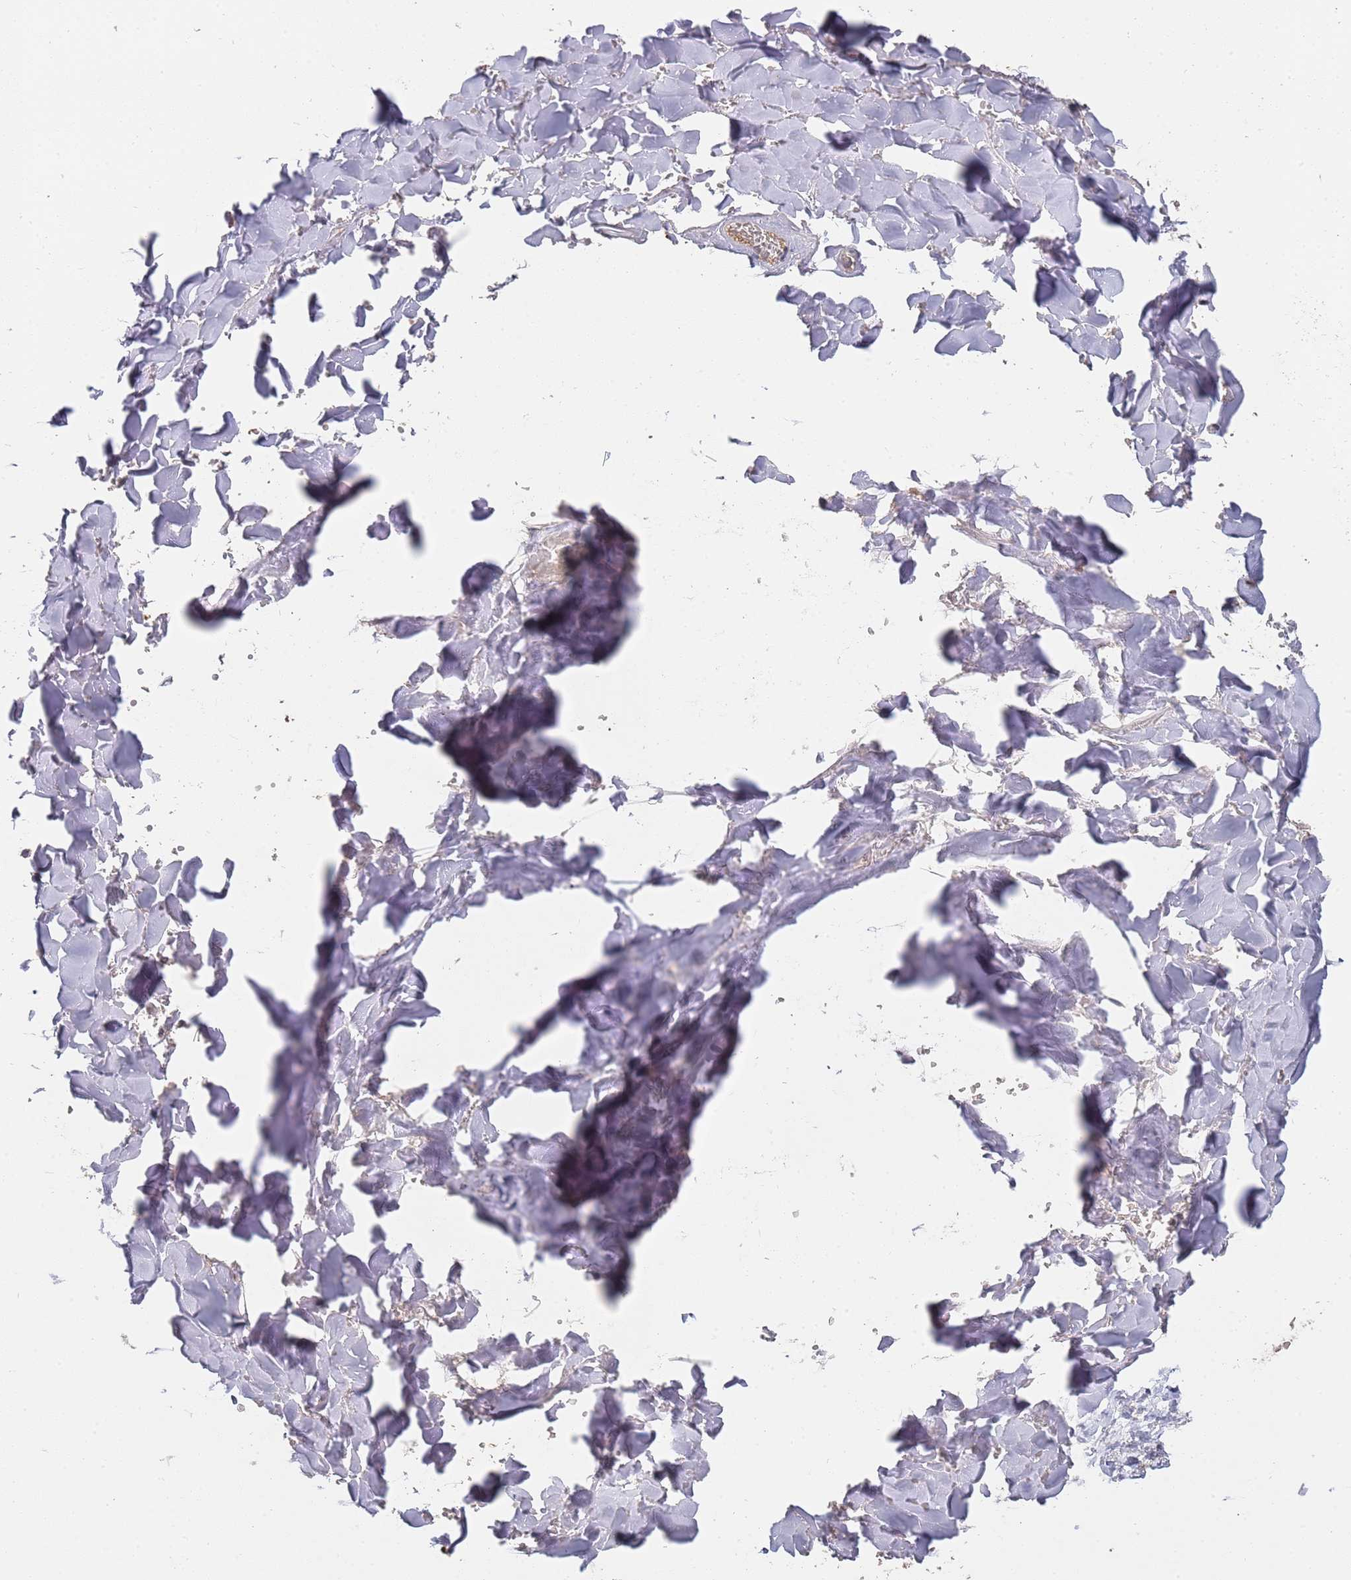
{"staining": {"intensity": "moderate", "quantity": ">75%", "location": "cytoplasmic/membranous"}, "tissue": "adipose tissue", "cell_type": "Adipocytes", "image_type": "normal", "snomed": [{"axis": "morphology", "description": "Normal tissue, NOS"}, {"axis": "topography", "description": "Salivary gland"}, {"axis": "topography", "description": "Peripheral nerve tissue"}], "caption": "Brown immunohistochemical staining in benign adipose tissue shows moderate cytoplasmic/membranous expression in approximately >75% of adipocytes.", "gene": "ABCB6", "patient": {"sex": "male", "age": 38}}